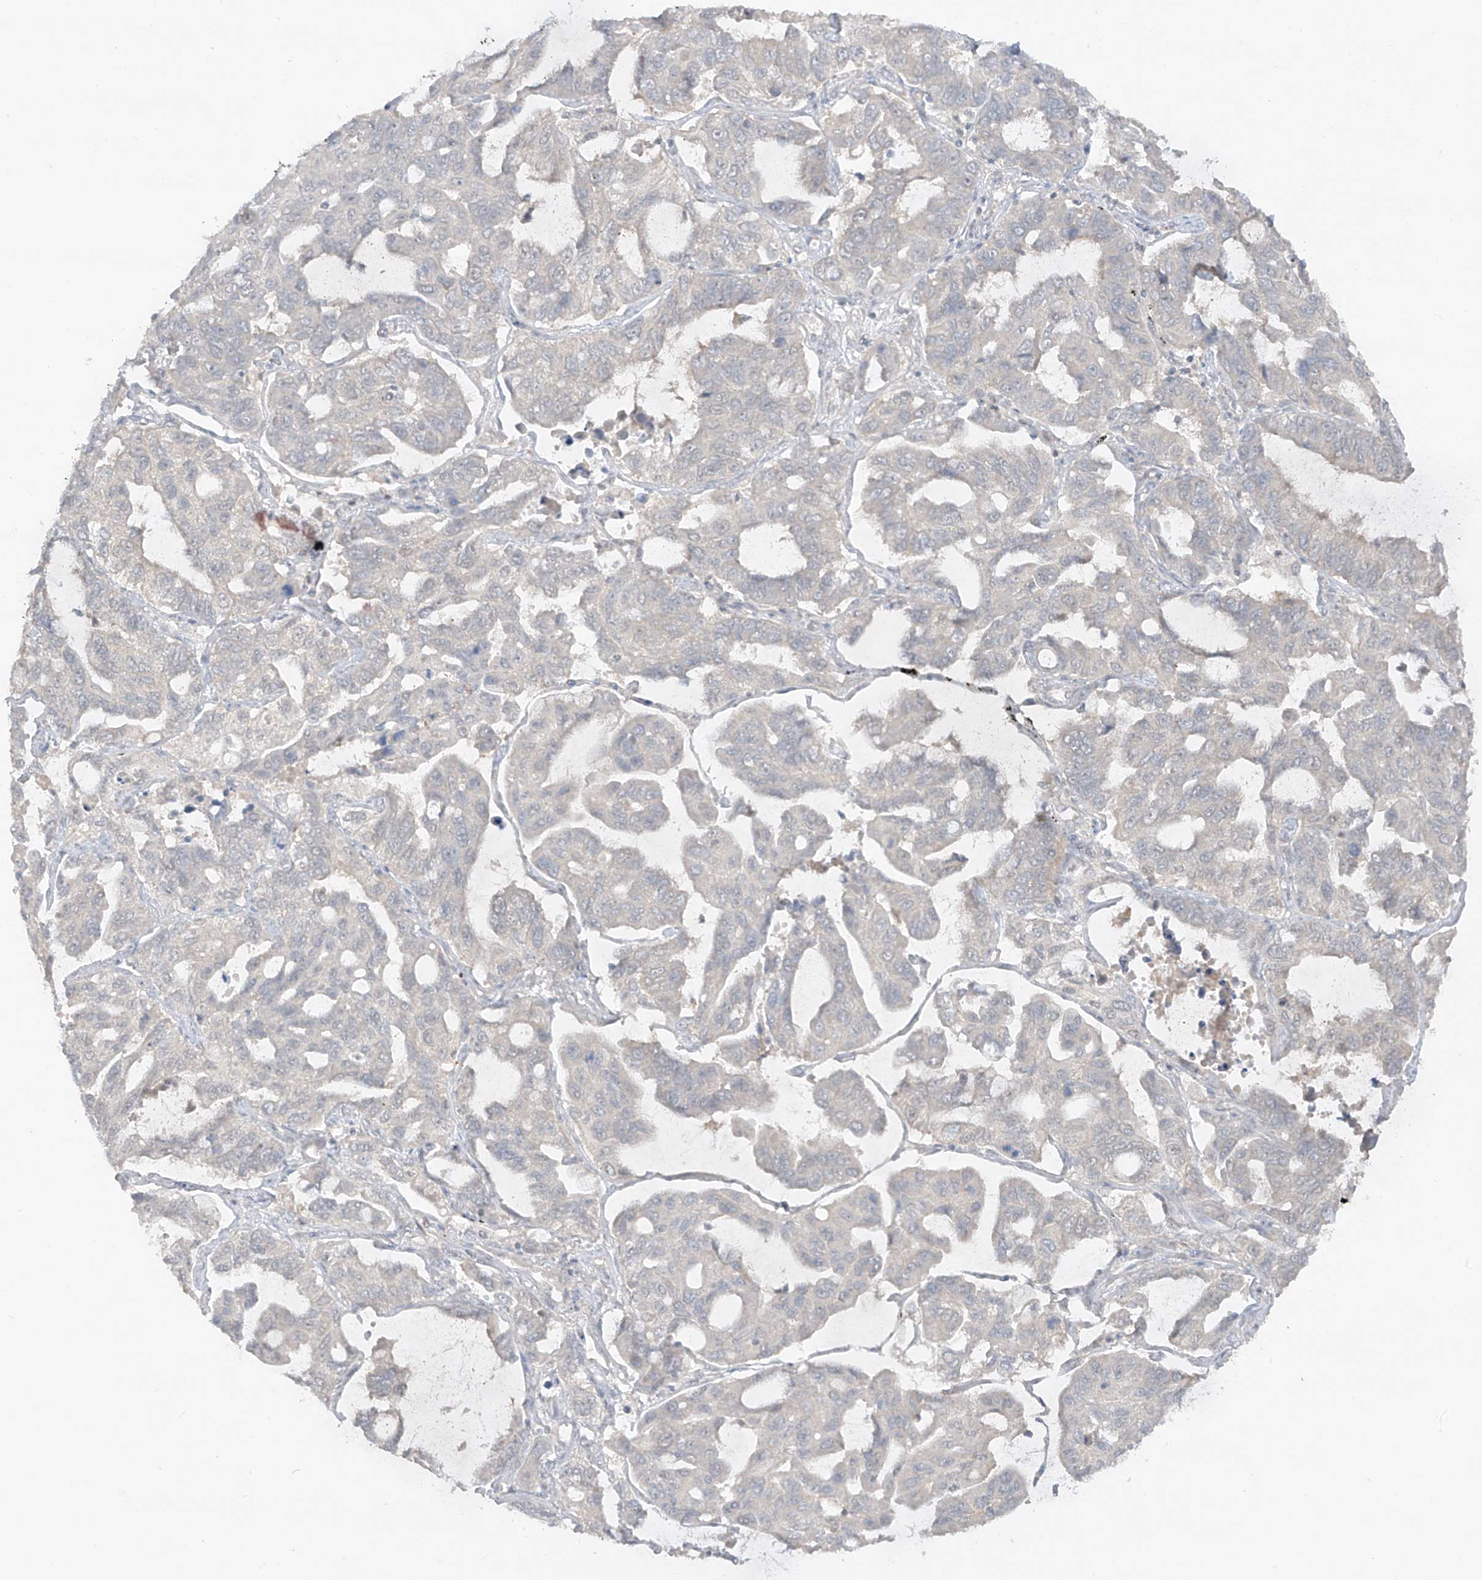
{"staining": {"intensity": "negative", "quantity": "none", "location": "none"}, "tissue": "lung cancer", "cell_type": "Tumor cells", "image_type": "cancer", "snomed": [{"axis": "morphology", "description": "Adenocarcinoma, NOS"}, {"axis": "topography", "description": "Lung"}], "caption": "This is an IHC micrograph of human lung adenocarcinoma. There is no staining in tumor cells.", "gene": "ANGEL2", "patient": {"sex": "male", "age": 64}}